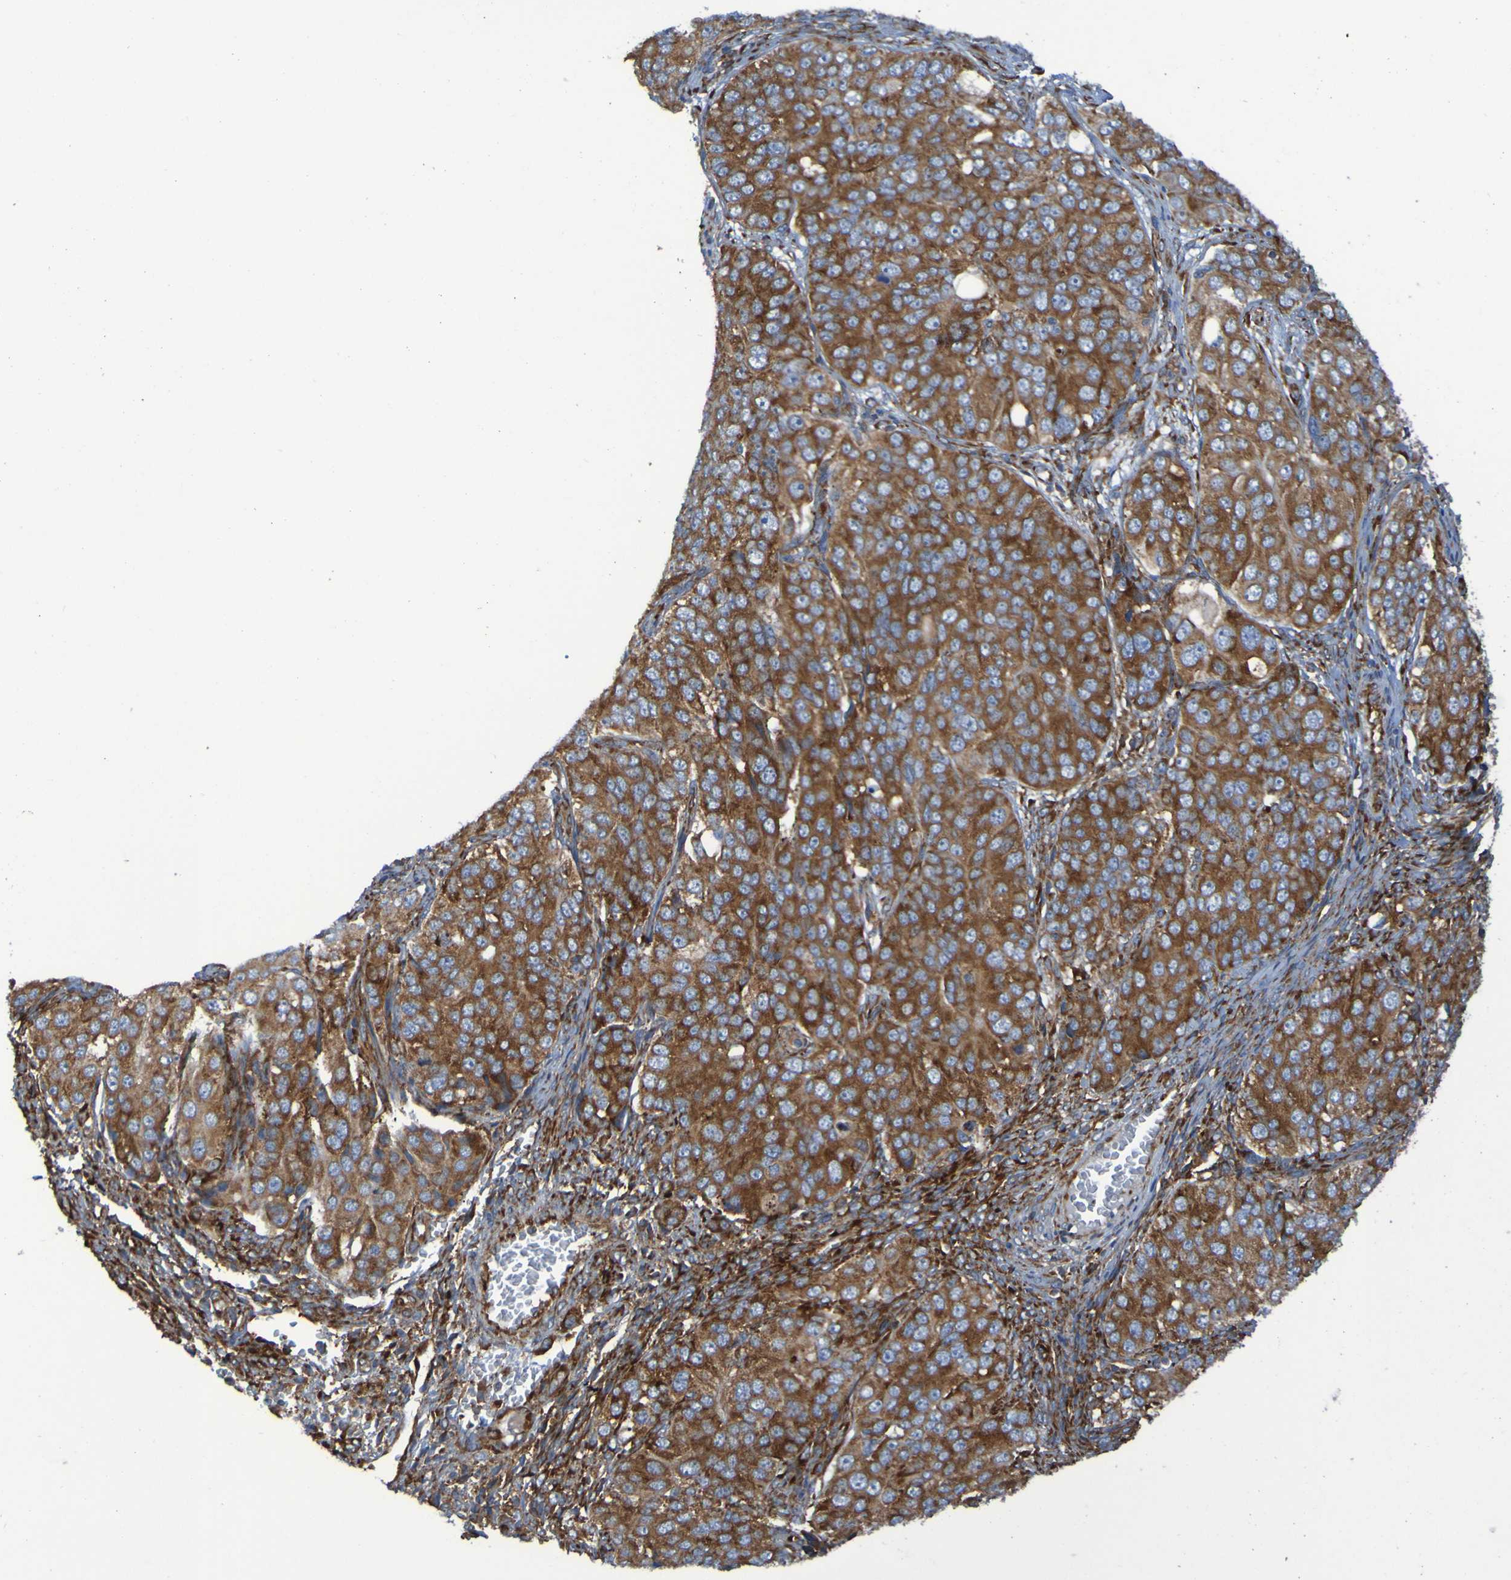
{"staining": {"intensity": "moderate", "quantity": ">75%", "location": "cytoplasmic/membranous"}, "tissue": "ovarian cancer", "cell_type": "Tumor cells", "image_type": "cancer", "snomed": [{"axis": "morphology", "description": "Carcinoma, endometroid"}, {"axis": "topography", "description": "Ovary"}], "caption": "Tumor cells display moderate cytoplasmic/membranous staining in about >75% of cells in ovarian cancer (endometroid carcinoma).", "gene": "RPL10", "patient": {"sex": "female", "age": 51}}